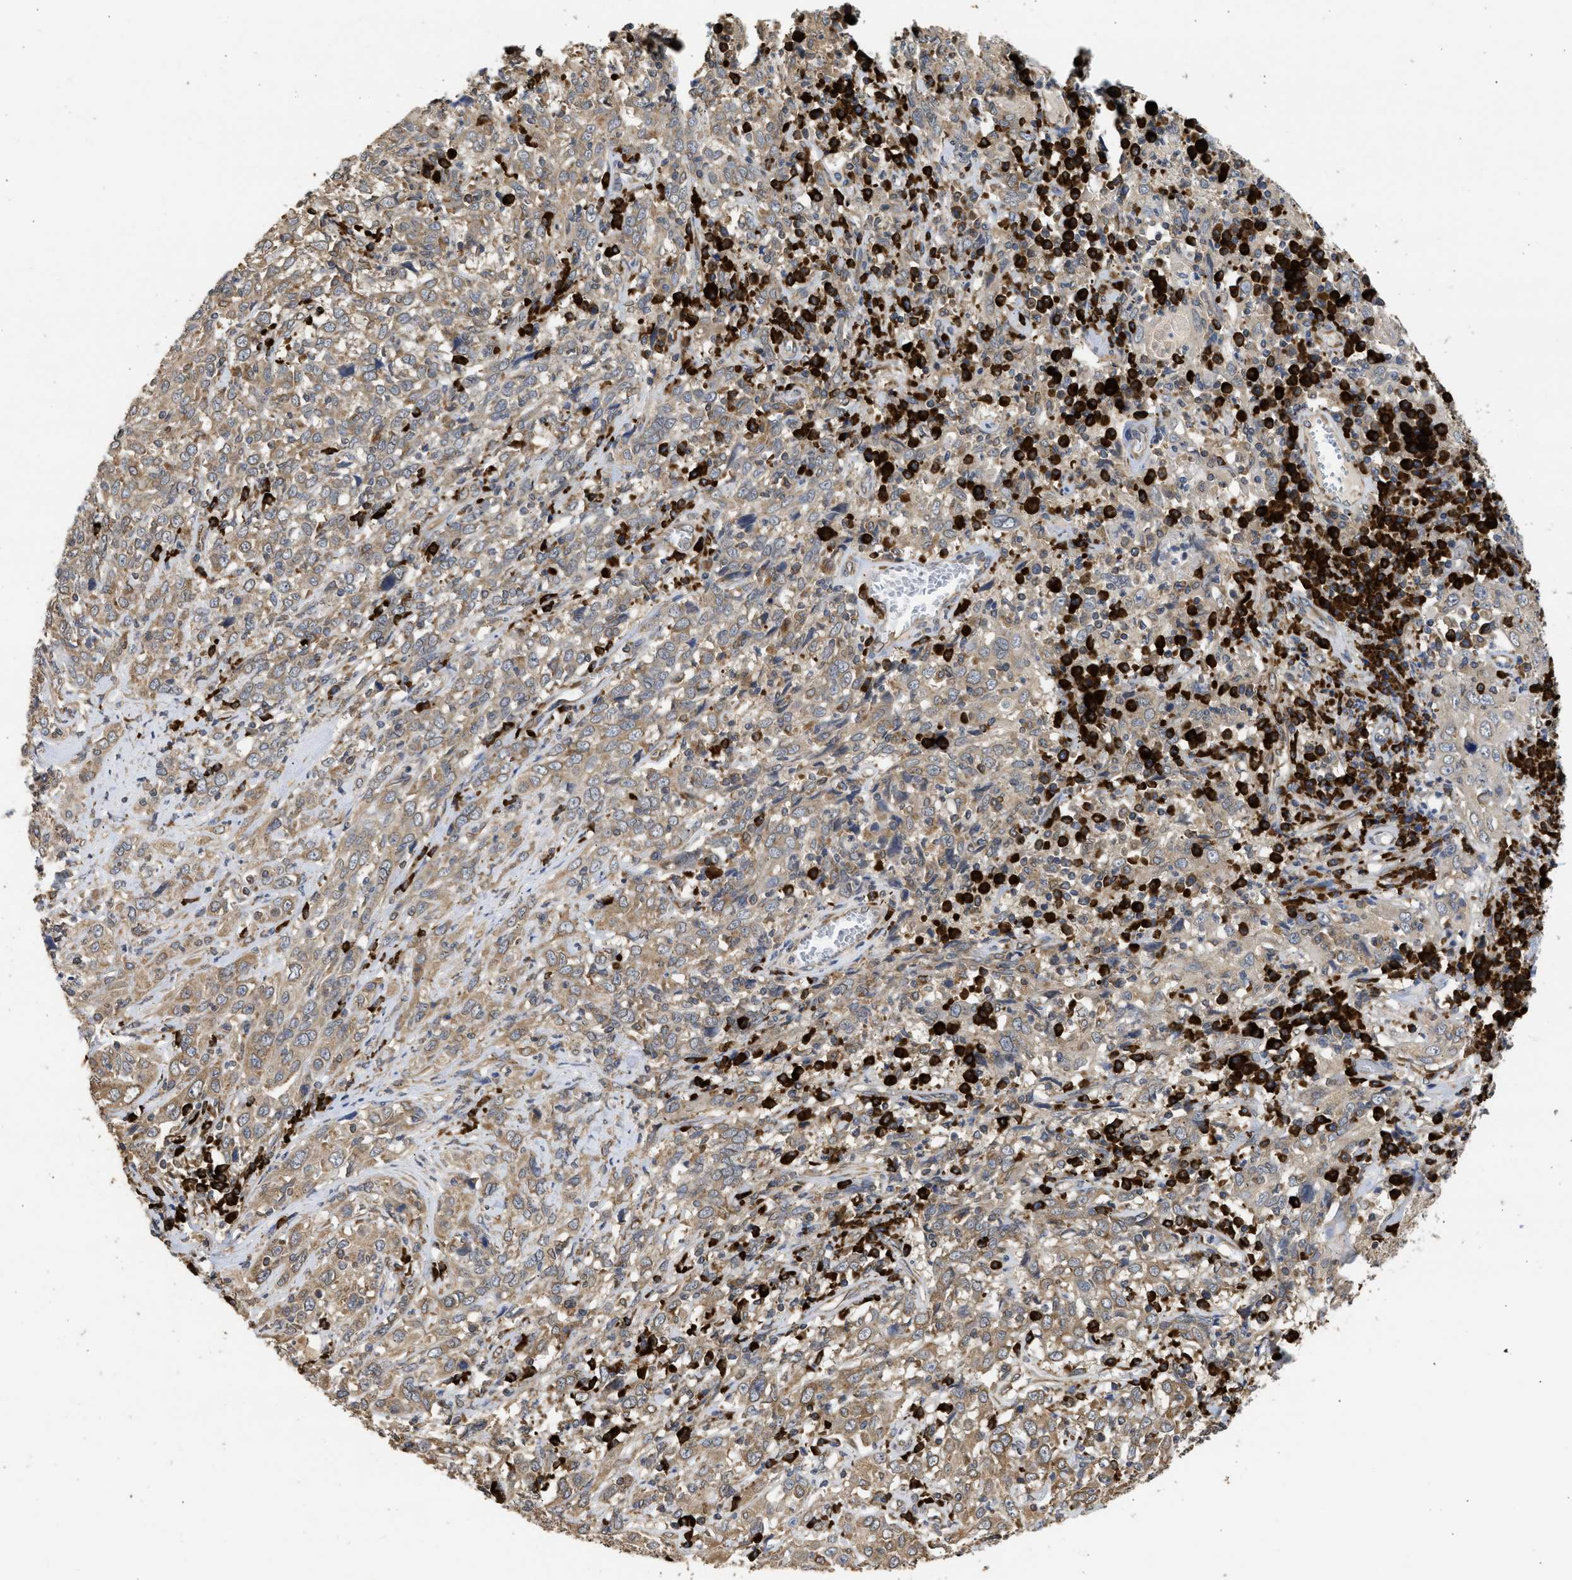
{"staining": {"intensity": "weak", "quantity": ">75%", "location": "cytoplasmic/membranous"}, "tissue": "cervical cancer", "cell_type": "Tumor cells", "image_type": "cancer", "snomed": [{"axis": "morphology", "description": "Squamous cell carcinoma, NOS"}, {"axis": "topography", "description": "Cervix"}], "caption": "Immunohistochemical staining of human cervical cancer reveals weak cytoplasmic/membranous protein staining in approximately >75% of tumor cells. (DAB IHC with brightfield microscopy, high magnification).", "gene": "DNAJC1", "patient": {"sex": "female", "age": 46}}